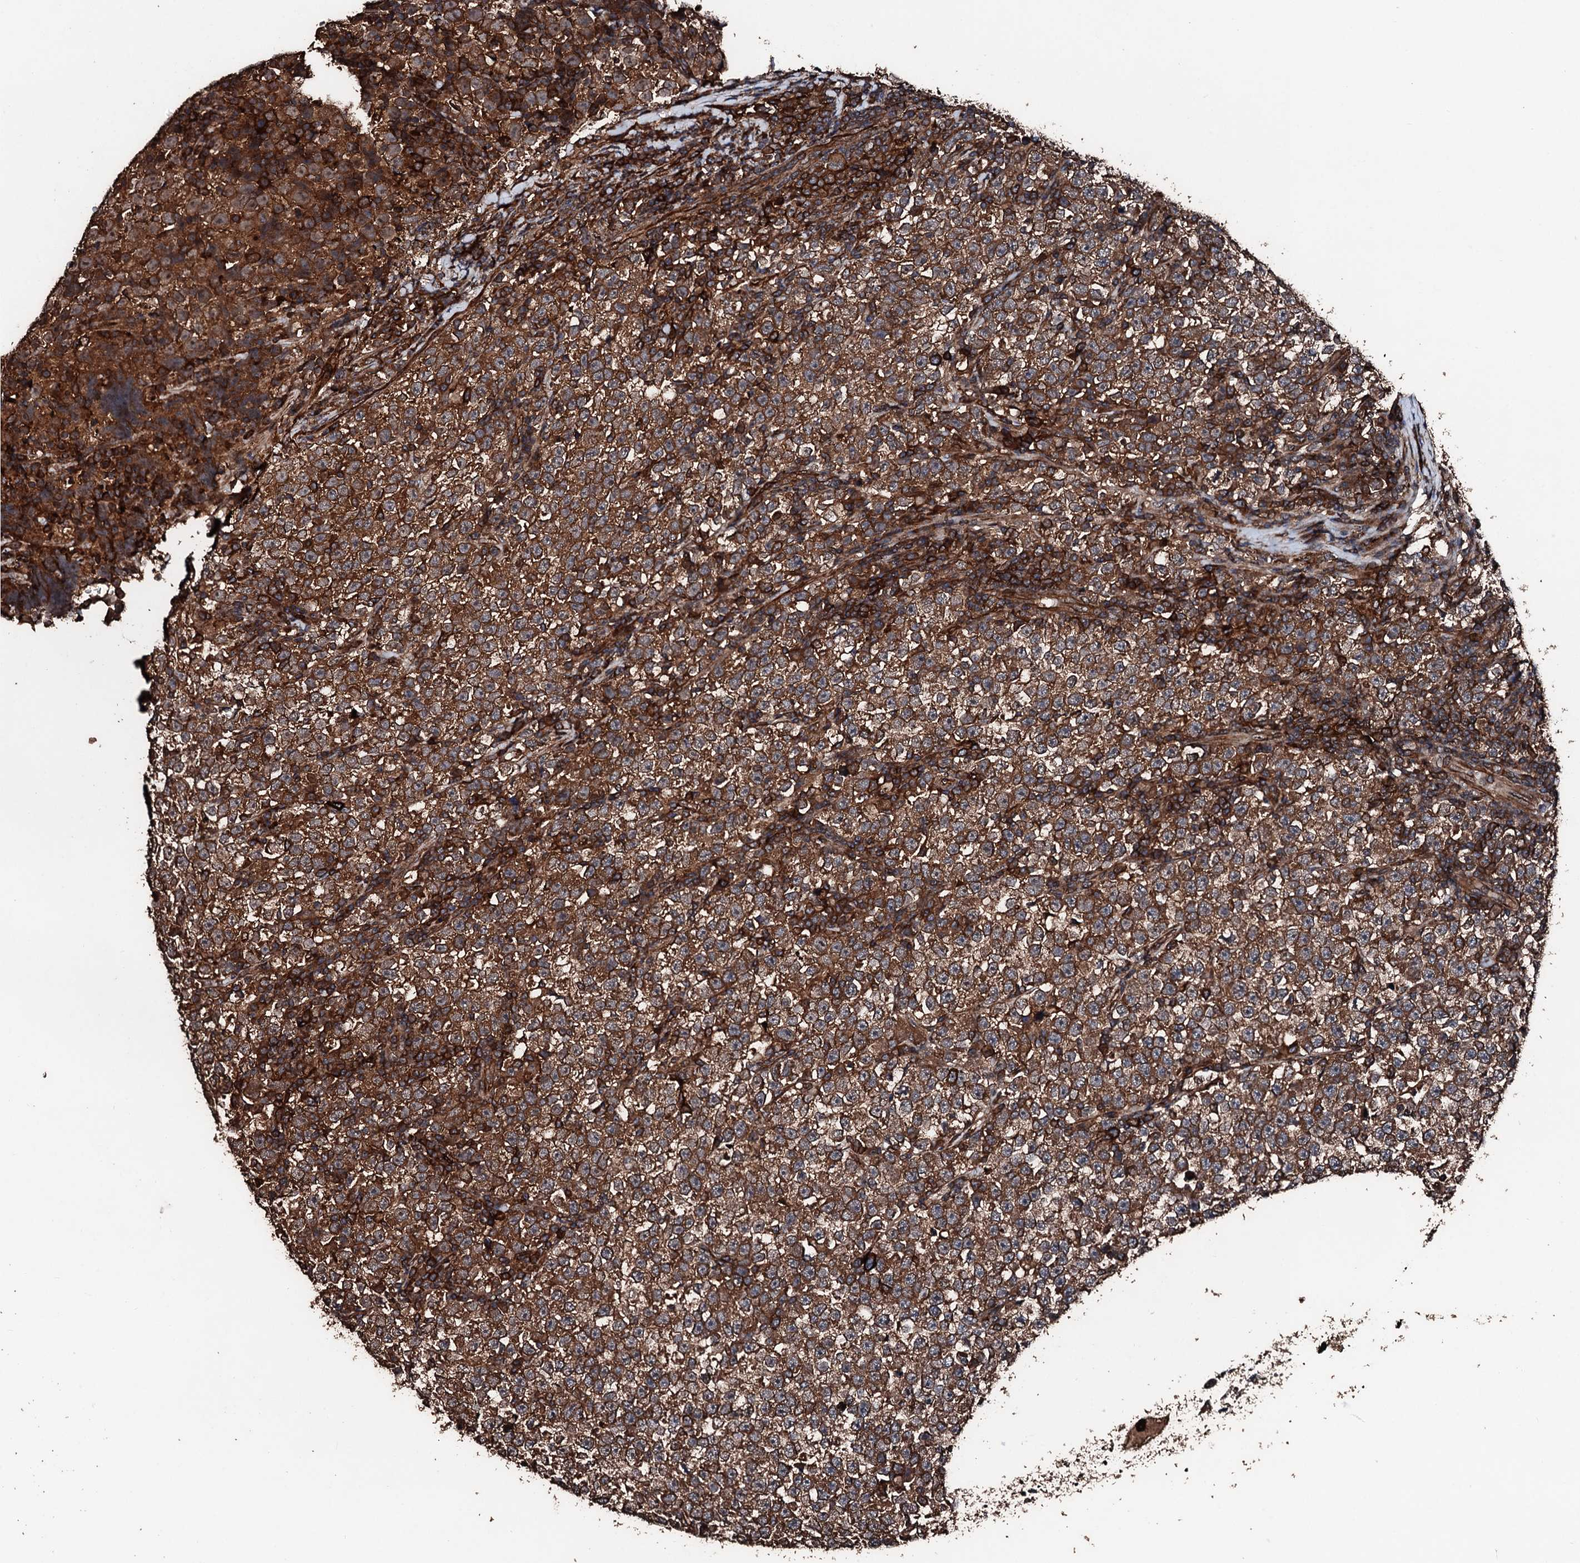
{"staining": {"intensity": "moderate", "quantity": ">75%", "location": "cytoplasmic/membranous"}, "tissue": "testis cancer", "cell_type": "Tumor cells", "image_type": "cancer", "snomed": [{"axis": "morphology", "description": "Normal tissue, NOS"}, {"axis": "morphology", "description": "Seminoma, NOS"}, {"axis": "topography", "description": "Testis"}], "caption": "Protein staining reveals moderate cytoplasmic/membranous positivity in approximately >75% of tumor cells in testis seminoma.", "gene": "KIF18A", "patient": {"sex": "male", "age": 43}}